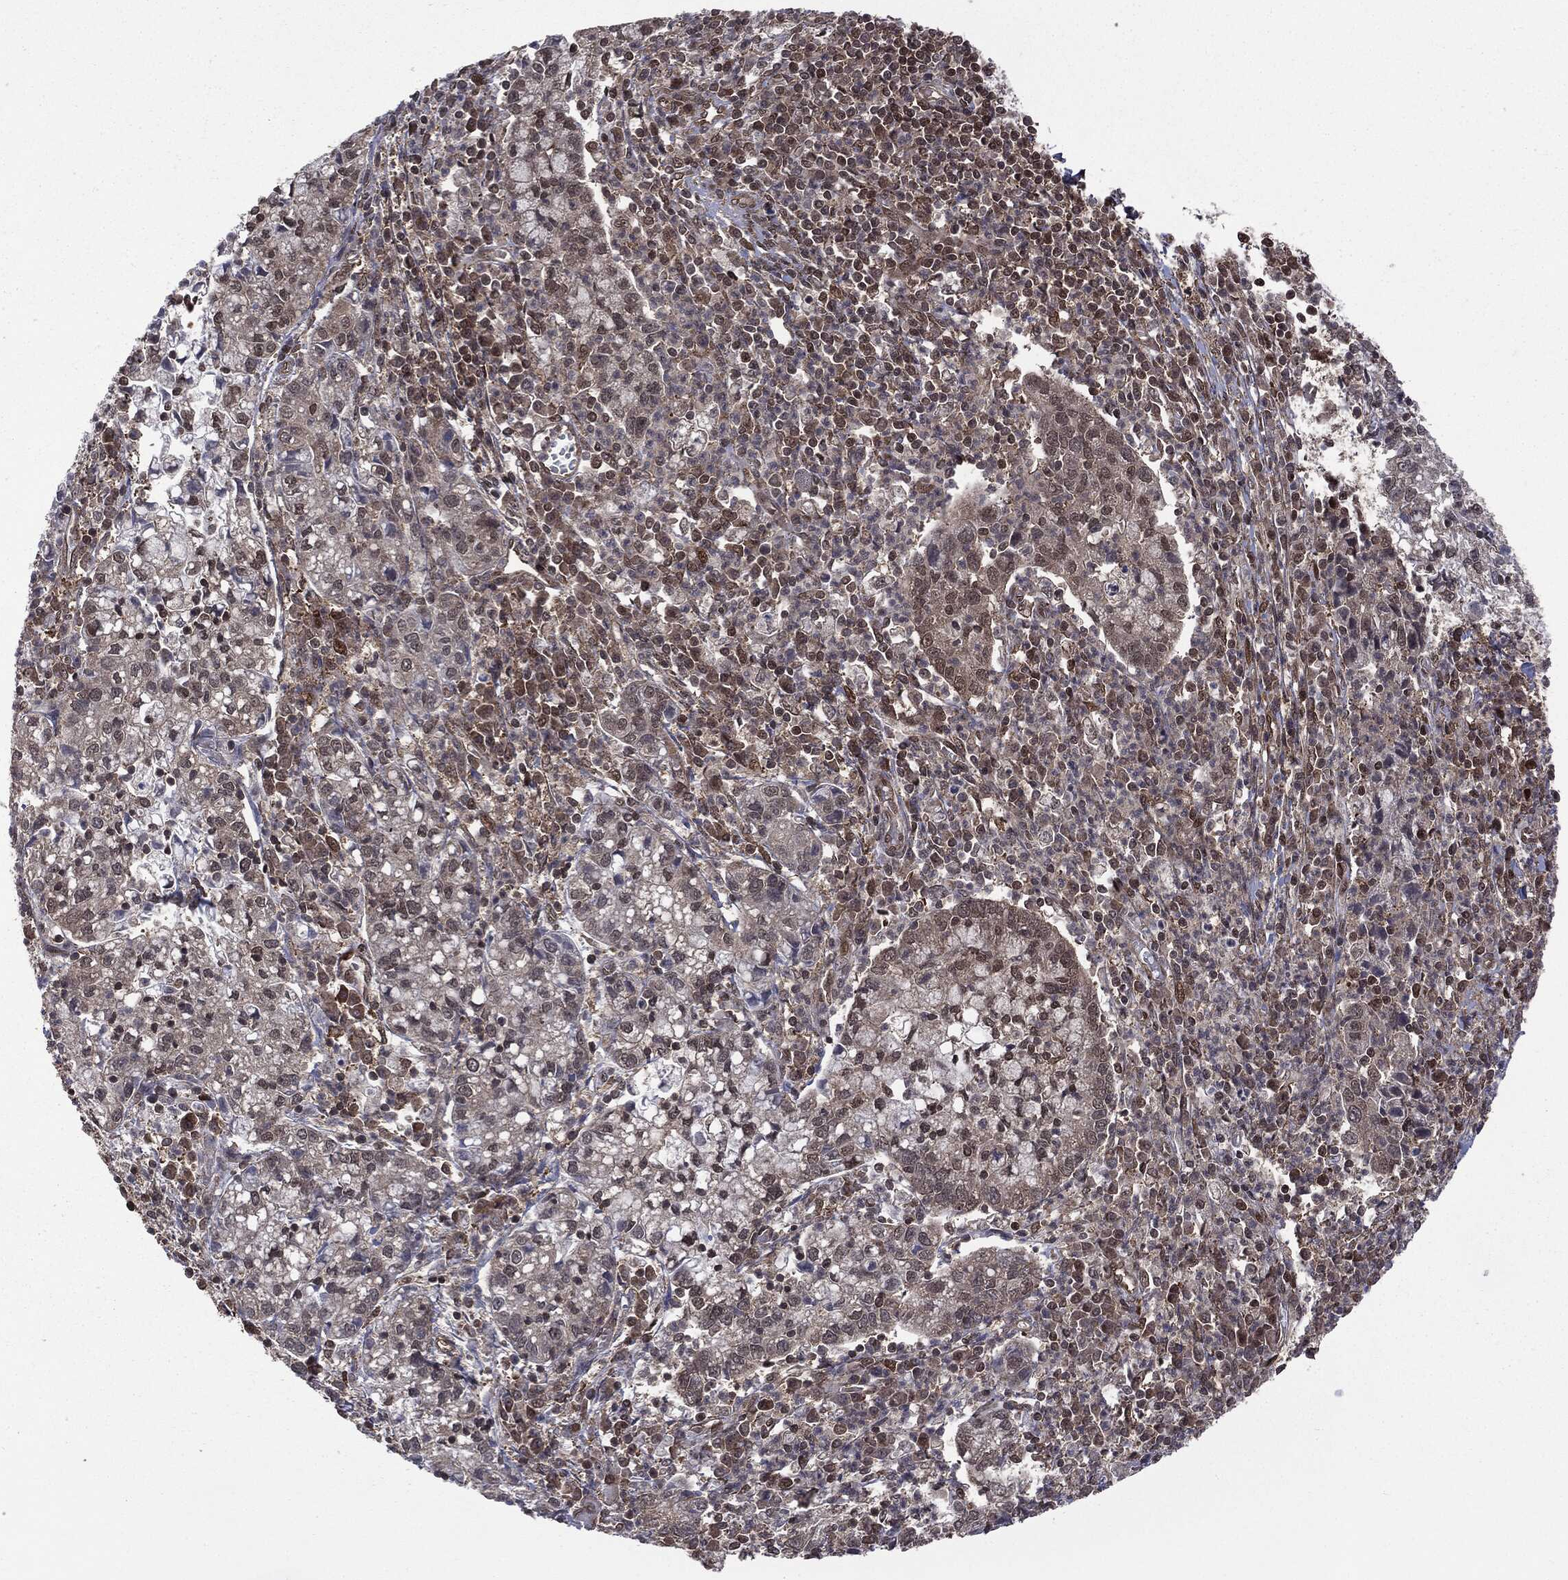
{"staining": {"intensity": "negative", "quantity": "none", "location": "none"}, "tissue": "cervical cancer", "cell_type": "Tumor cells", "image_type": "cancer", "snomed": [{"axis": "morphology", "description": "Normal tissue, NOS"}, {"axis": "morphology", "description": "Adenocarcinoma, NOS"}, {"axis": "topography", "description": "Cervix"}], "caption": "Protein analysis of cervical adenocarcinoma demonstrates no significant positivity in tumor cells.", "gene": "PTPA", "patient": {"sex": "female", "age": 44}}